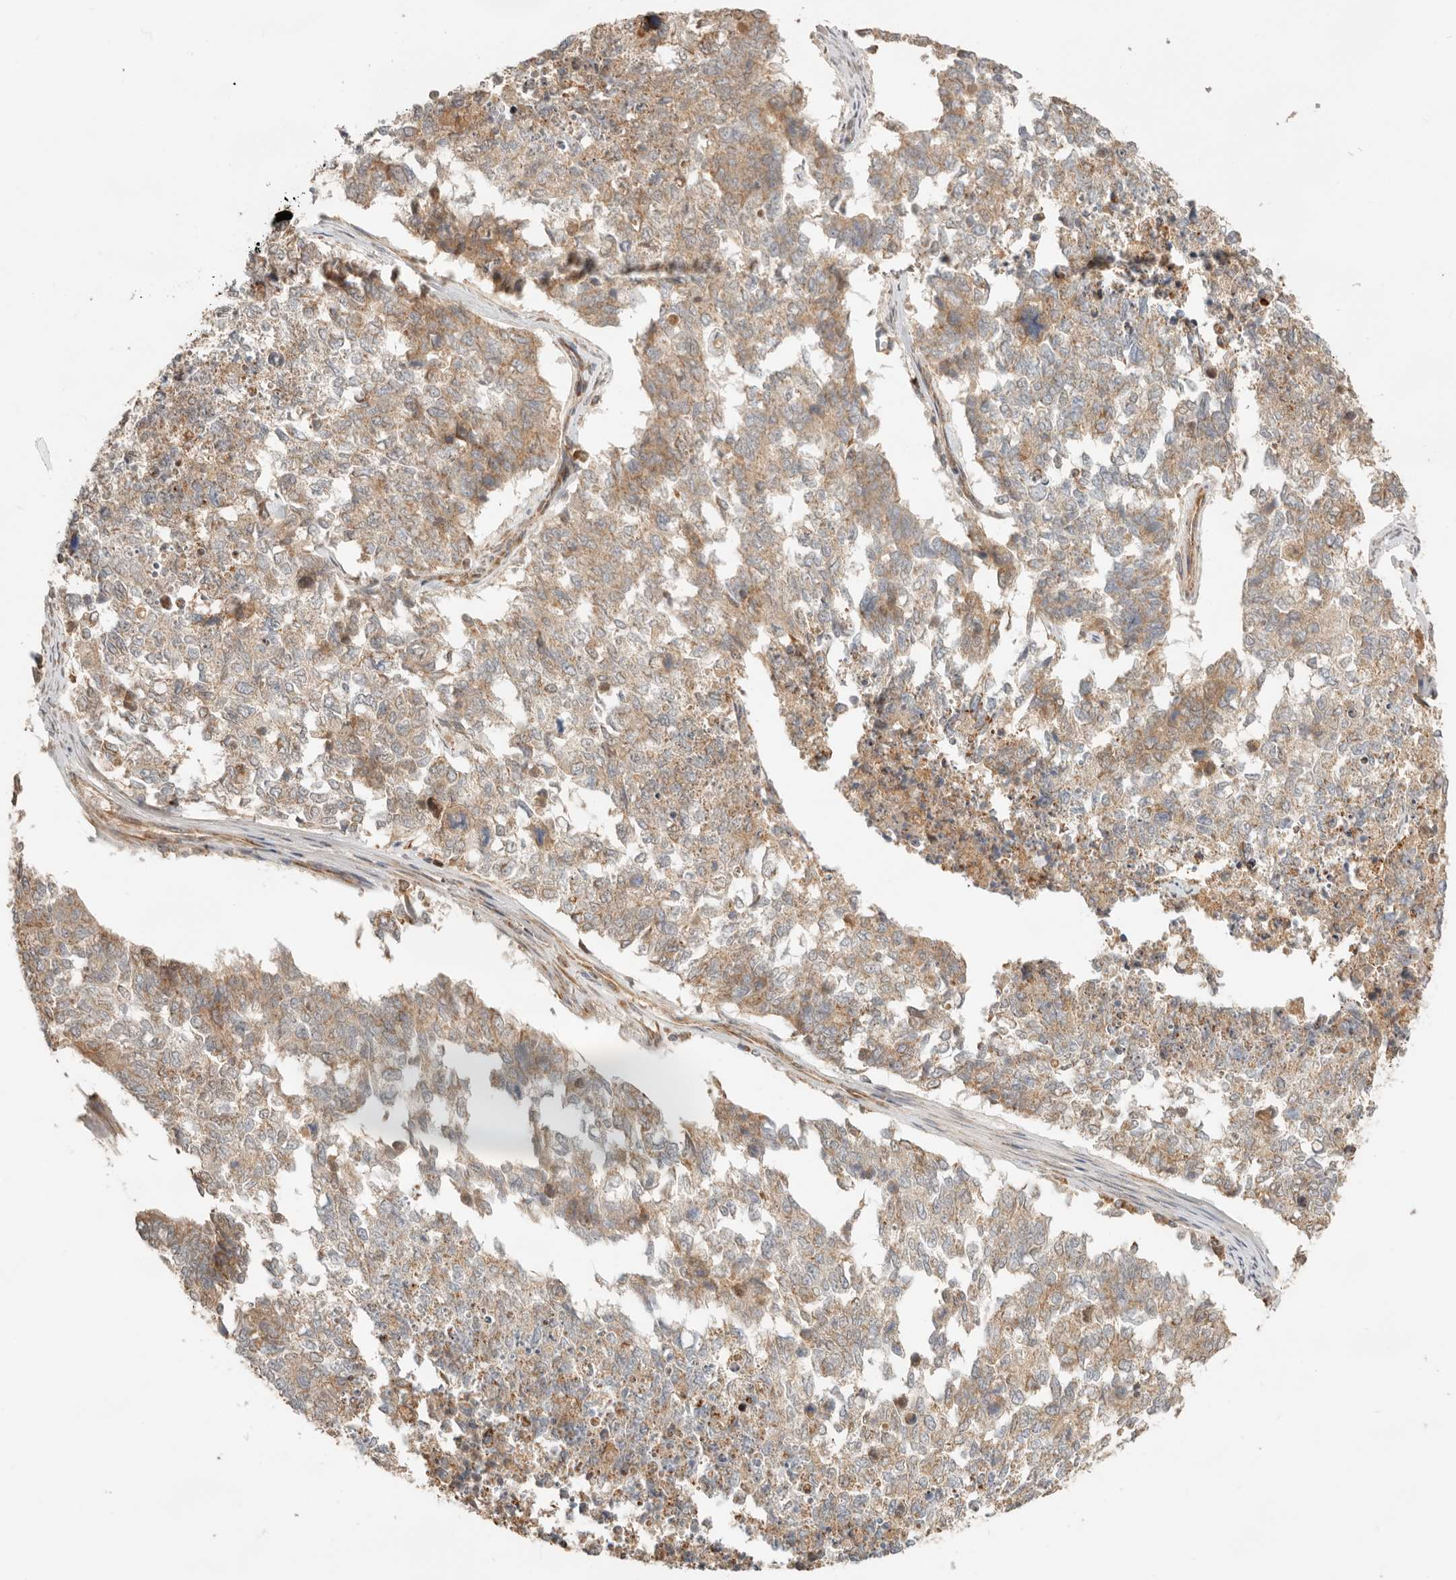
{"staining": {"intensity": "weak", "quantity": ">75%", "location": "cytoplasmic/membranous"}, "tissue": "cervical cancer", "cell_type": "Tumor cells", "image_type": "cancer", "snomed": [{"axis": "morphology", "description": "Squamous cell carcinoma, NOS"}, {"axis": "topography", "description": "Cervix"}], "caption": "This is a photomicrograph of immunohistochemistry staining of cervical squamous cell carcinoma, which shows weak staining in the cytoplasmic/membranous of tumor cells.", "gene": "BAALC", "patient": {"sex": "female", "age": 63}}